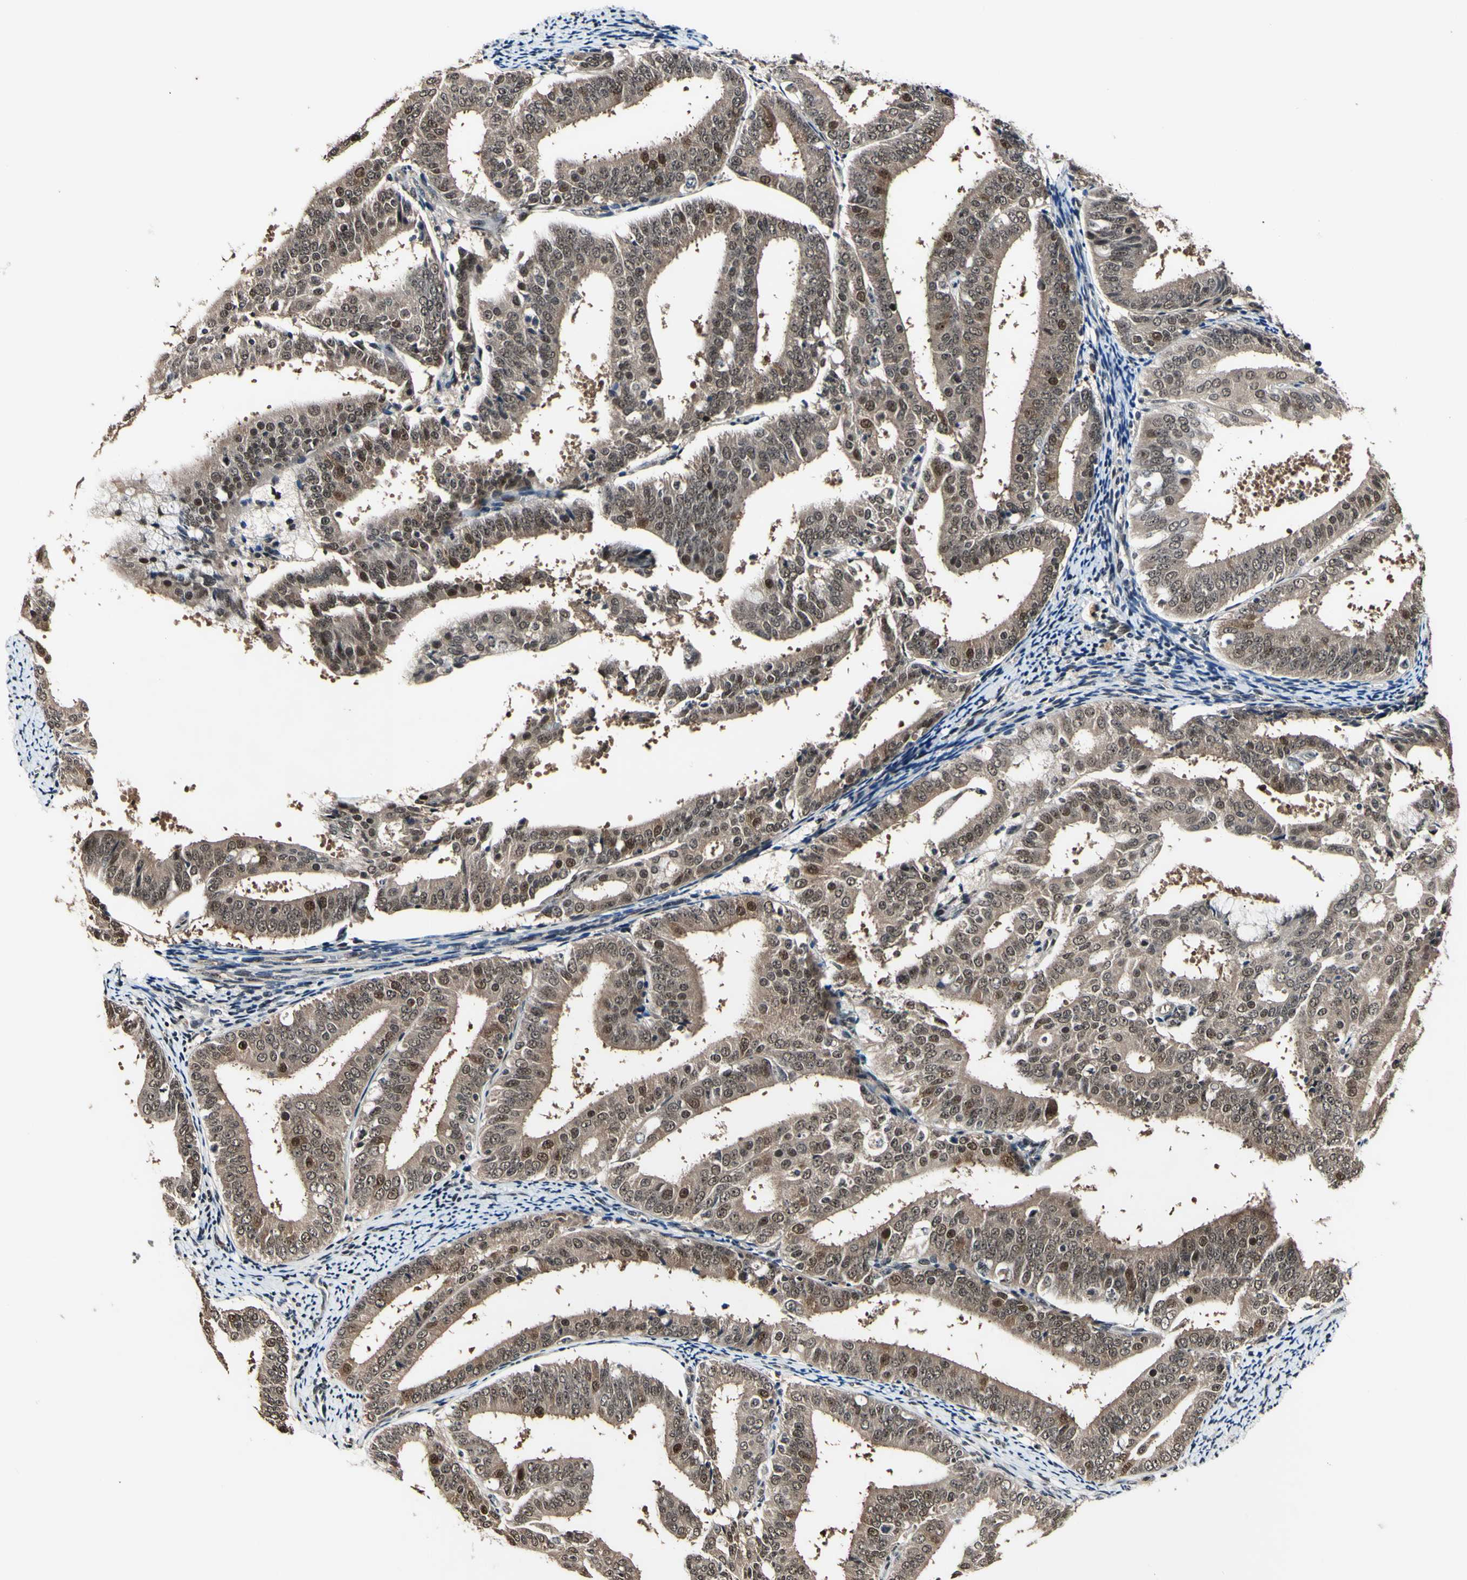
{"staining": {"intensity": "weak", "quantity": ">75%", "location": "cytoplasmic/membranous"}, "tissue": "endometrial cancer", "cell_type": "Tumor cells", "image_type": "cancer", "snomed": [{"axis": "morphology", "description": "Adenocarcinoma, NOS"}, {"axis": "topography", "description": "Endometrium"}], "caption": "Protein expression analysis of endometrial cancer reveals weak cytoplasmic/membranous expression in about >75% of tumor cells.", "gene": "PSMD10", "patient": {"sex": "female", "age": 63}}